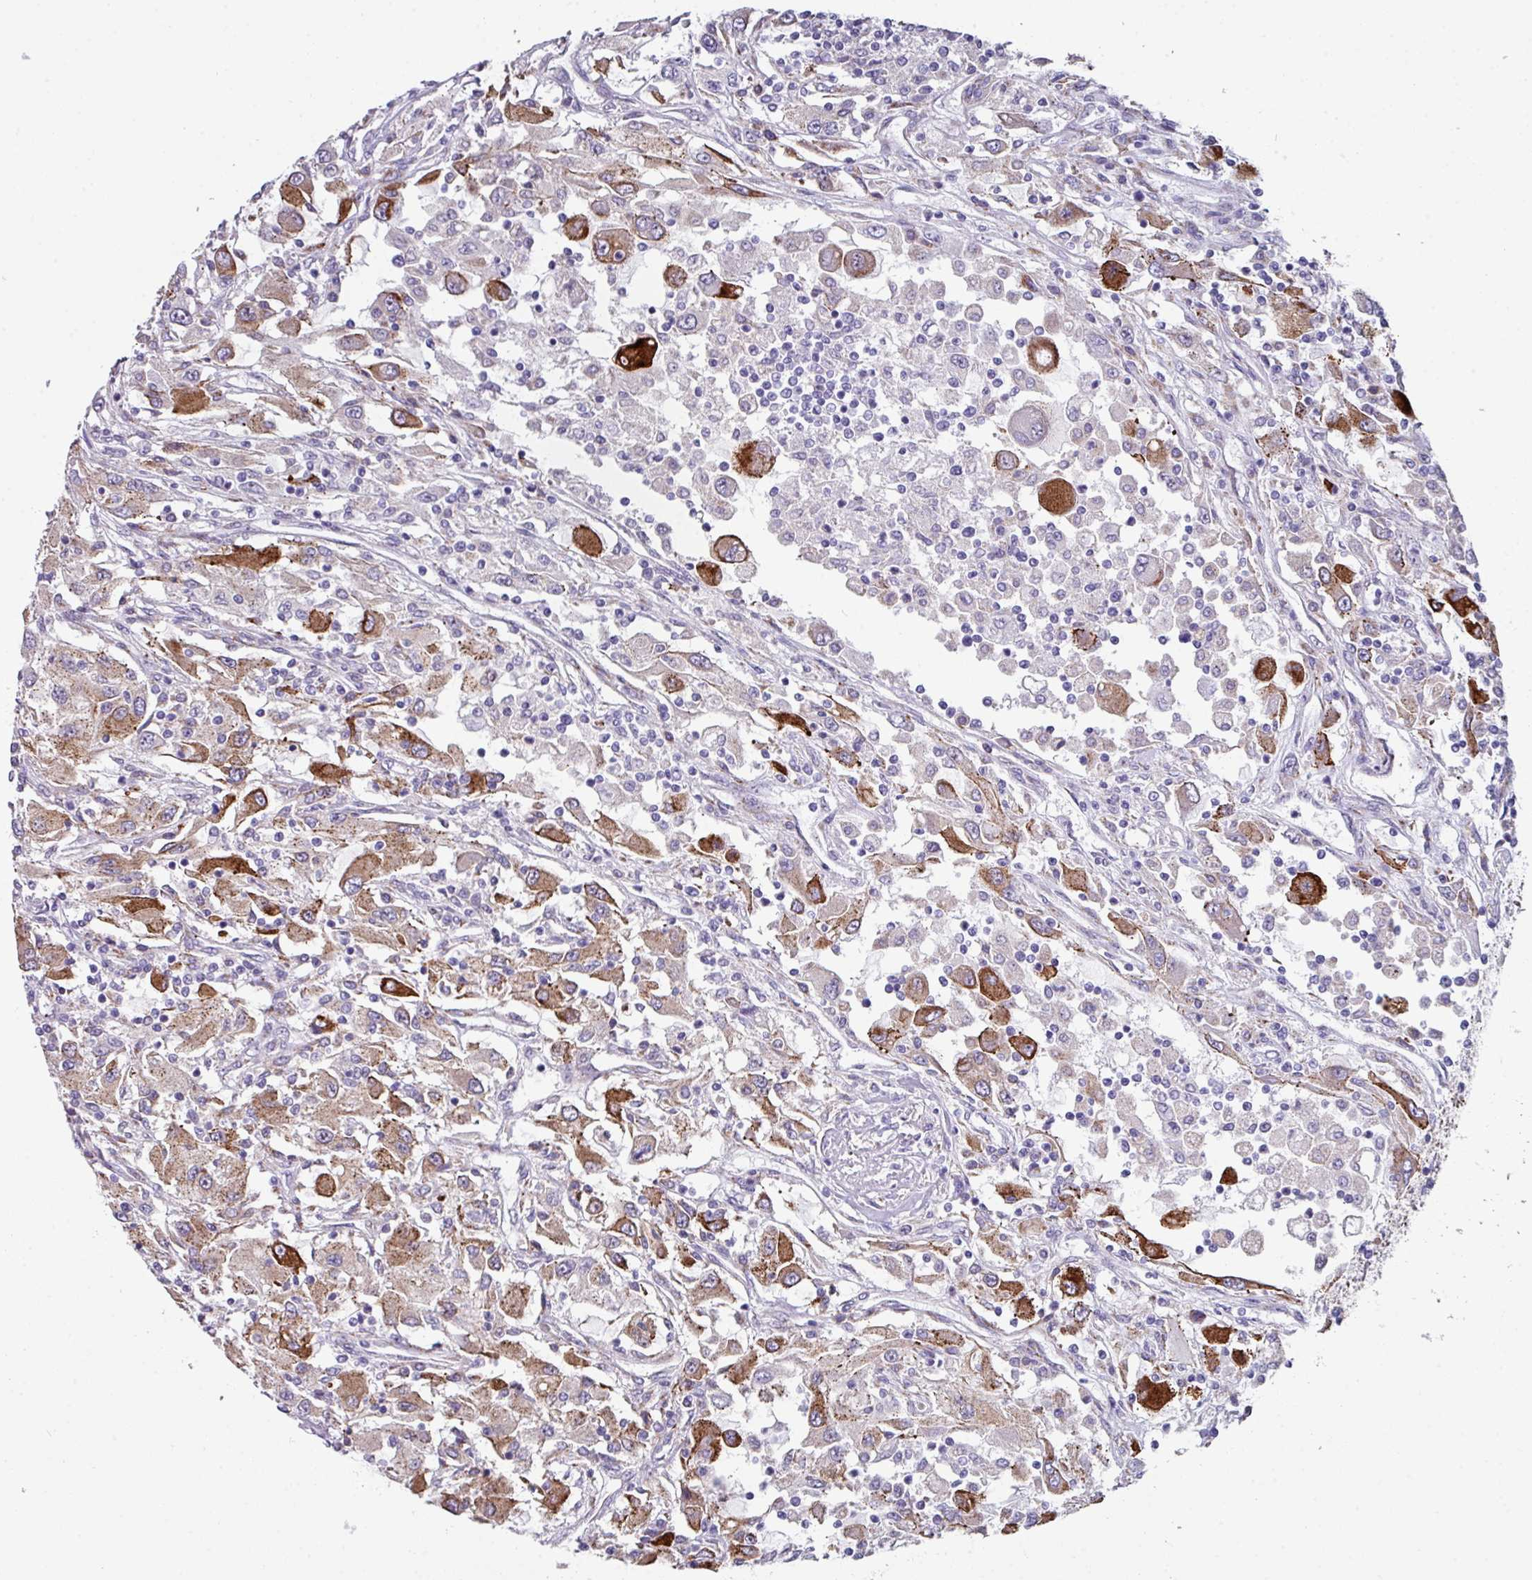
{"staining": {"intensity": "strong", "quantity": "<25%", "location": "cytoplasmic/membranous"}, "tissue": "renal cancer", "cell_type": "Tumor cells", "image_type": "cancer", "snomed": [{"axis": "morphology", "description": "Adenocarcinoma, NOS"}, {"axis": "topography", "description": "Kidney"}], "caption": "Immunohistochemistry micrograph of neoplastic tissue: human renal cancer (adenocarcinoma) stained using immunohistochemistry exhibits medium levels of strong protein expression localized specifically in the cytoplasmic/membranous of tumor cells, appearing as a cytoplasmic/membranous brown color.", "gene": "BMS1", "patient": {"sex": "female", "age": 67}}